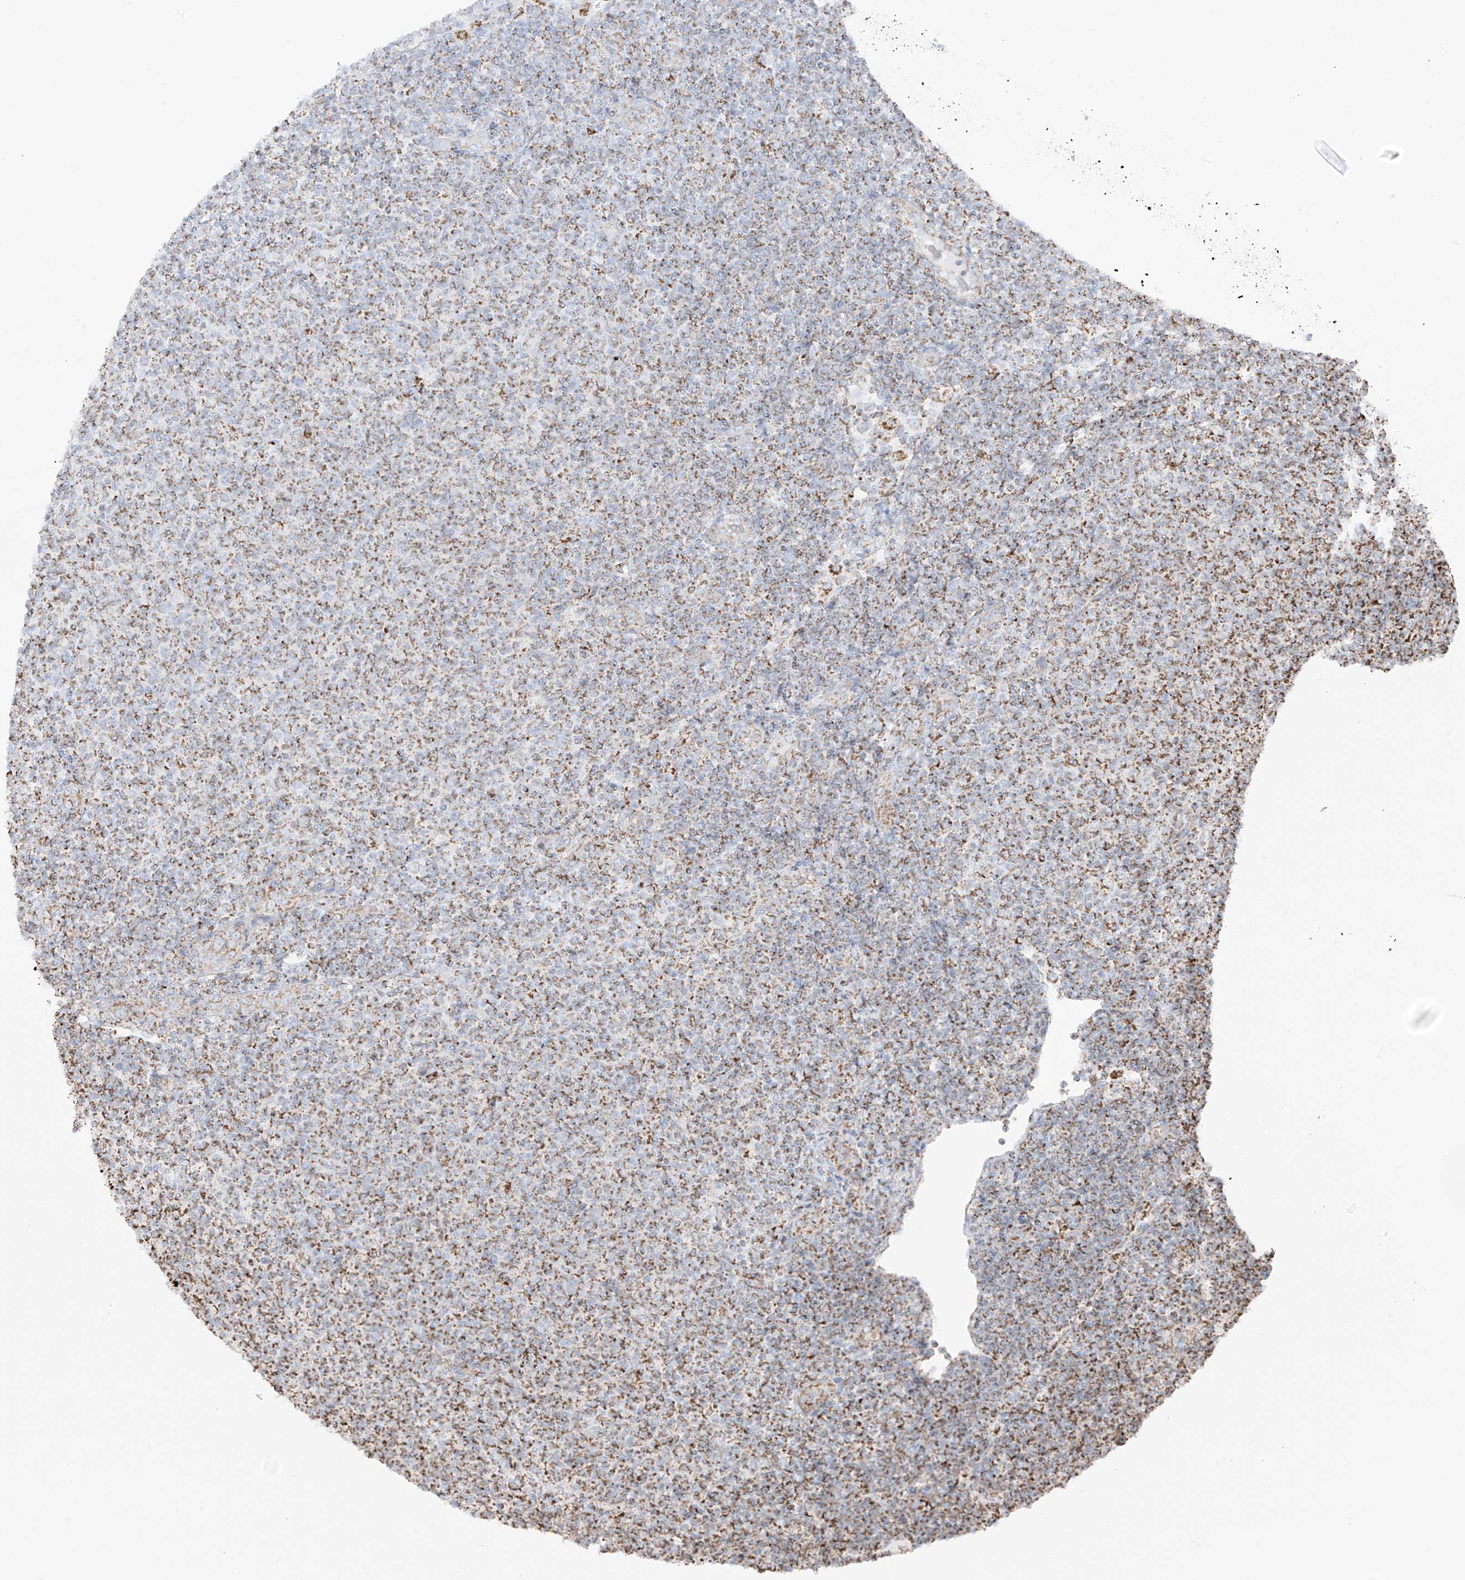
{"staining": {"intensity": "moderate", "quantity": ">75%", "location": "cytoplasmic/membranous"}, "tissue": "lymphoma", "cell_type": "Tumor cells", "image_type": "cancer", "snomed": [{"axis": "morphology", "description": "Malignant lymphoma, non-Hodgkin's type, Low grade"}, {"axis": "topography", "description": "Lymph node"}], "caption": "This micrograph shows immunohistochemistry (IHC) staining of lymphoma, with medium moderate cytoplasmic/membranous staining in about >75% of tumor cells.", "gene": "XKR3", "patient": {"sex": "male", "age": 66}}